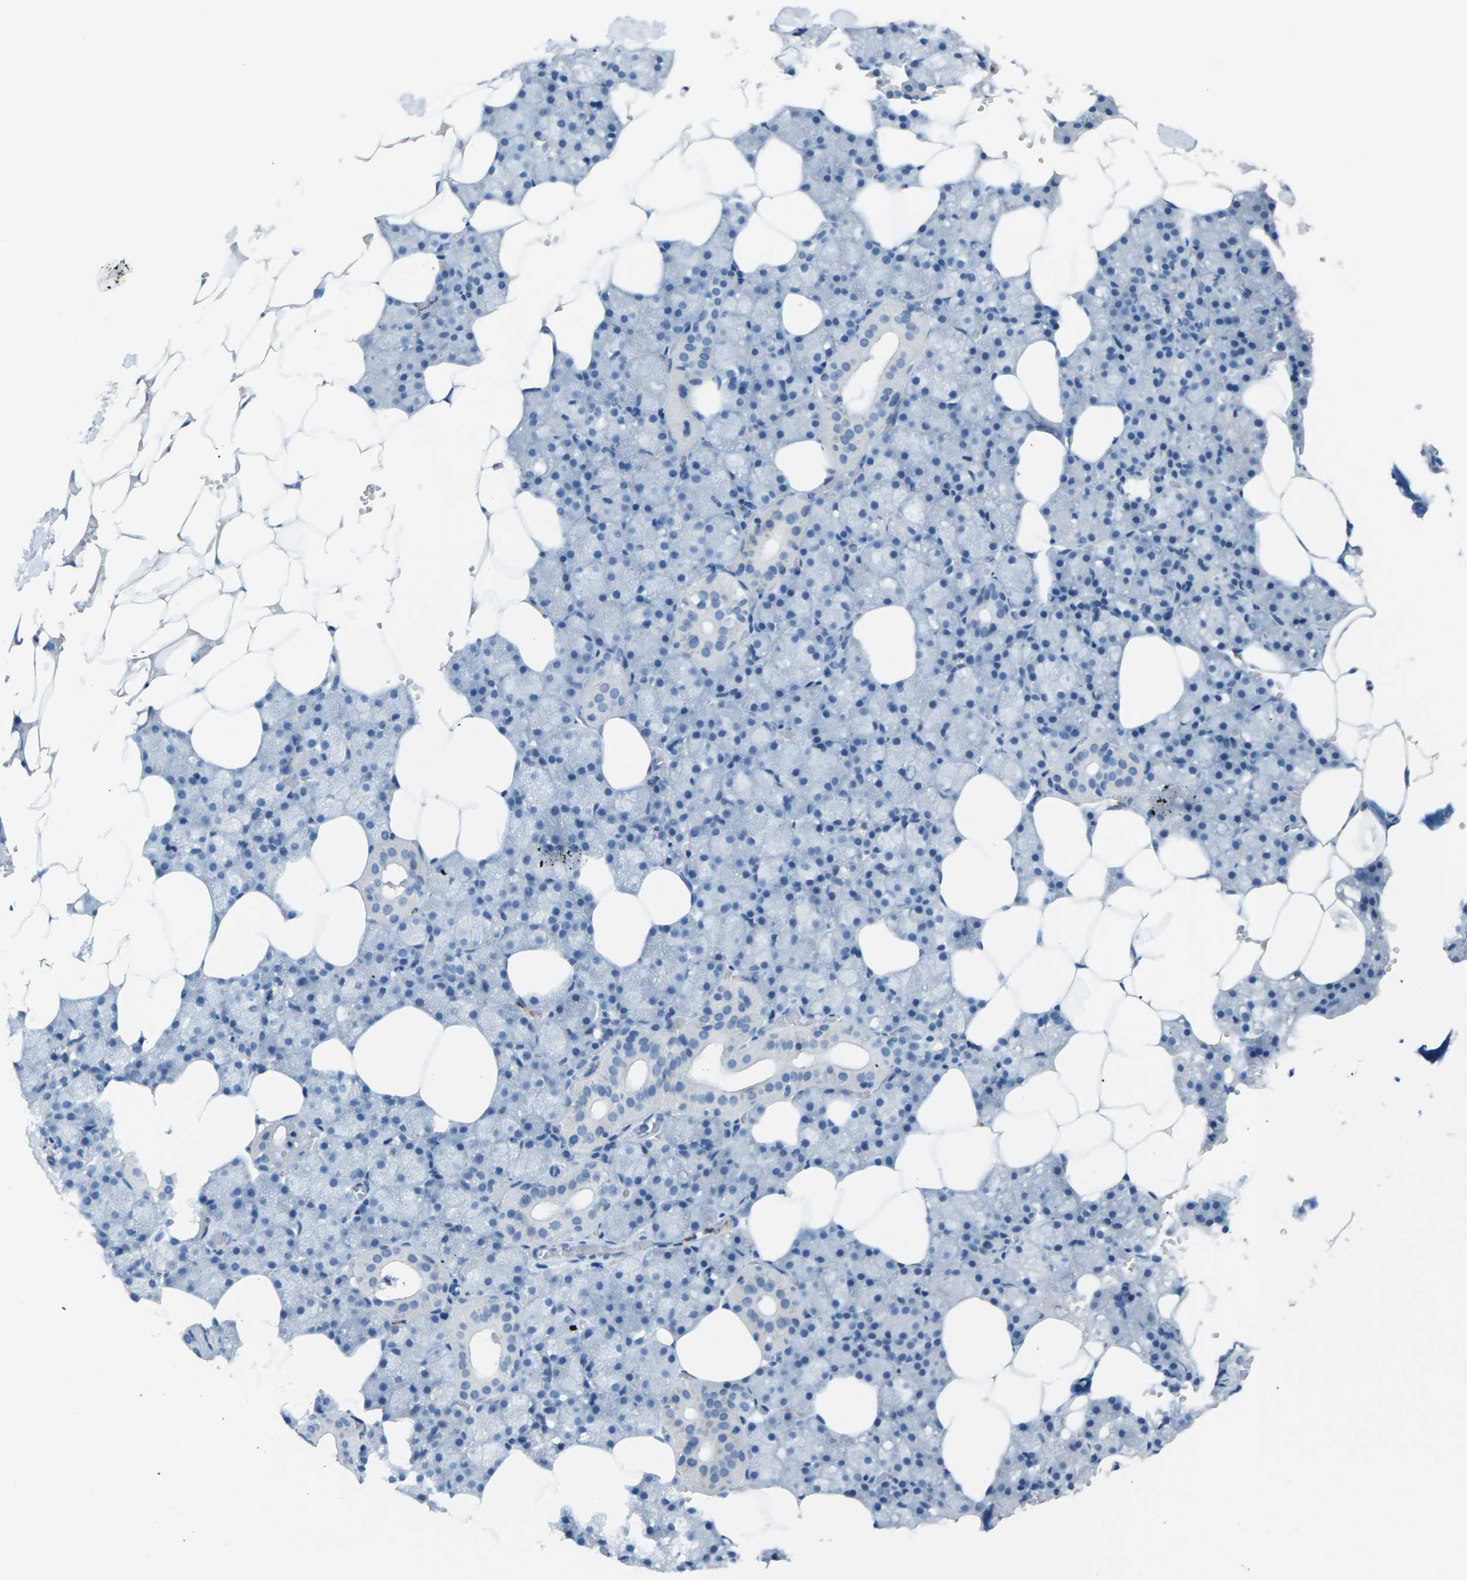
{"staining": {"intensity": "negative", "quantity": "none", "location": "none"}, "tissue": "salivary gland", "cell_type": "Glandular cells", "image_type": "normal", "snomed": [{"axis": "morphology", "description": "Normal tissue, NOS"}, {"axis": "topography", "description": "Salivary gland"}], "caption": "This is an immunohistochemistry (IHC) photomicrograph of unremarkable salivary gland. There is no expression in glandular cells.", "gene": "CDH16", "patient": {"sex": "male", "age": 62}}